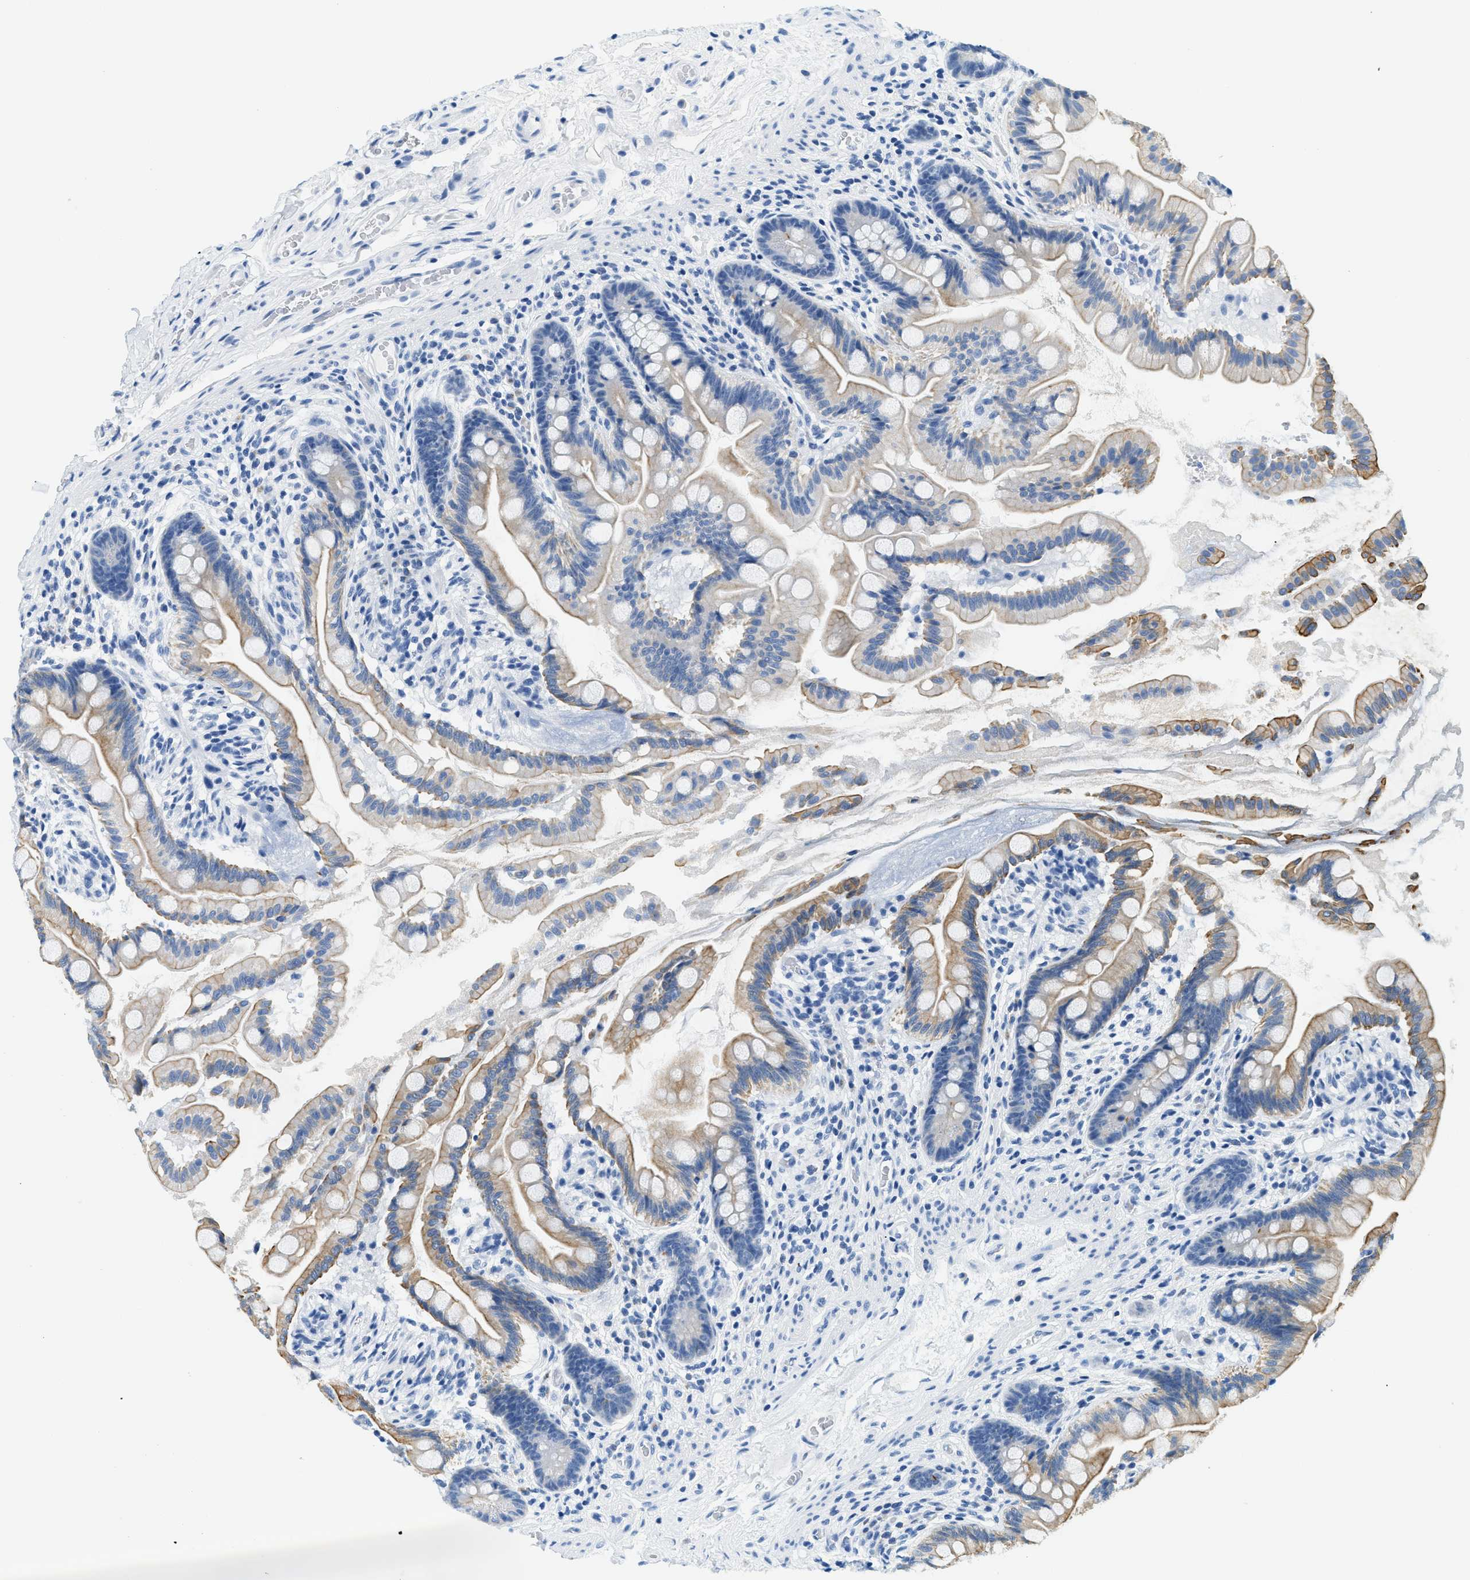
{"staining": {"intensity": "moderate", "quantity": "25%-75%", "location": "cytoplasmic/membranous"}, "tissue": "small intestine", "cell_type": "Glandular cells", "image_type": "normal", "snomed": [{"axis": "morphology", "description": "Normal tissue, NOS"}, {"axis": "topography", "description": "Small intestine"}], "caption": "Protein staining by immunohistochemistry shows moderate cytoplasmic/membranous positivity in approximately 25%-75% of glandular cells in normal small intestine. The staining is performed using DAB (3,3'-diaminobenzidine) brown chromogen to label protein expression. The nuclei are counter-stained blue using hematoxylin.", "gene": "STXBP2", "patient": {"sex": "female", "age": 56}}